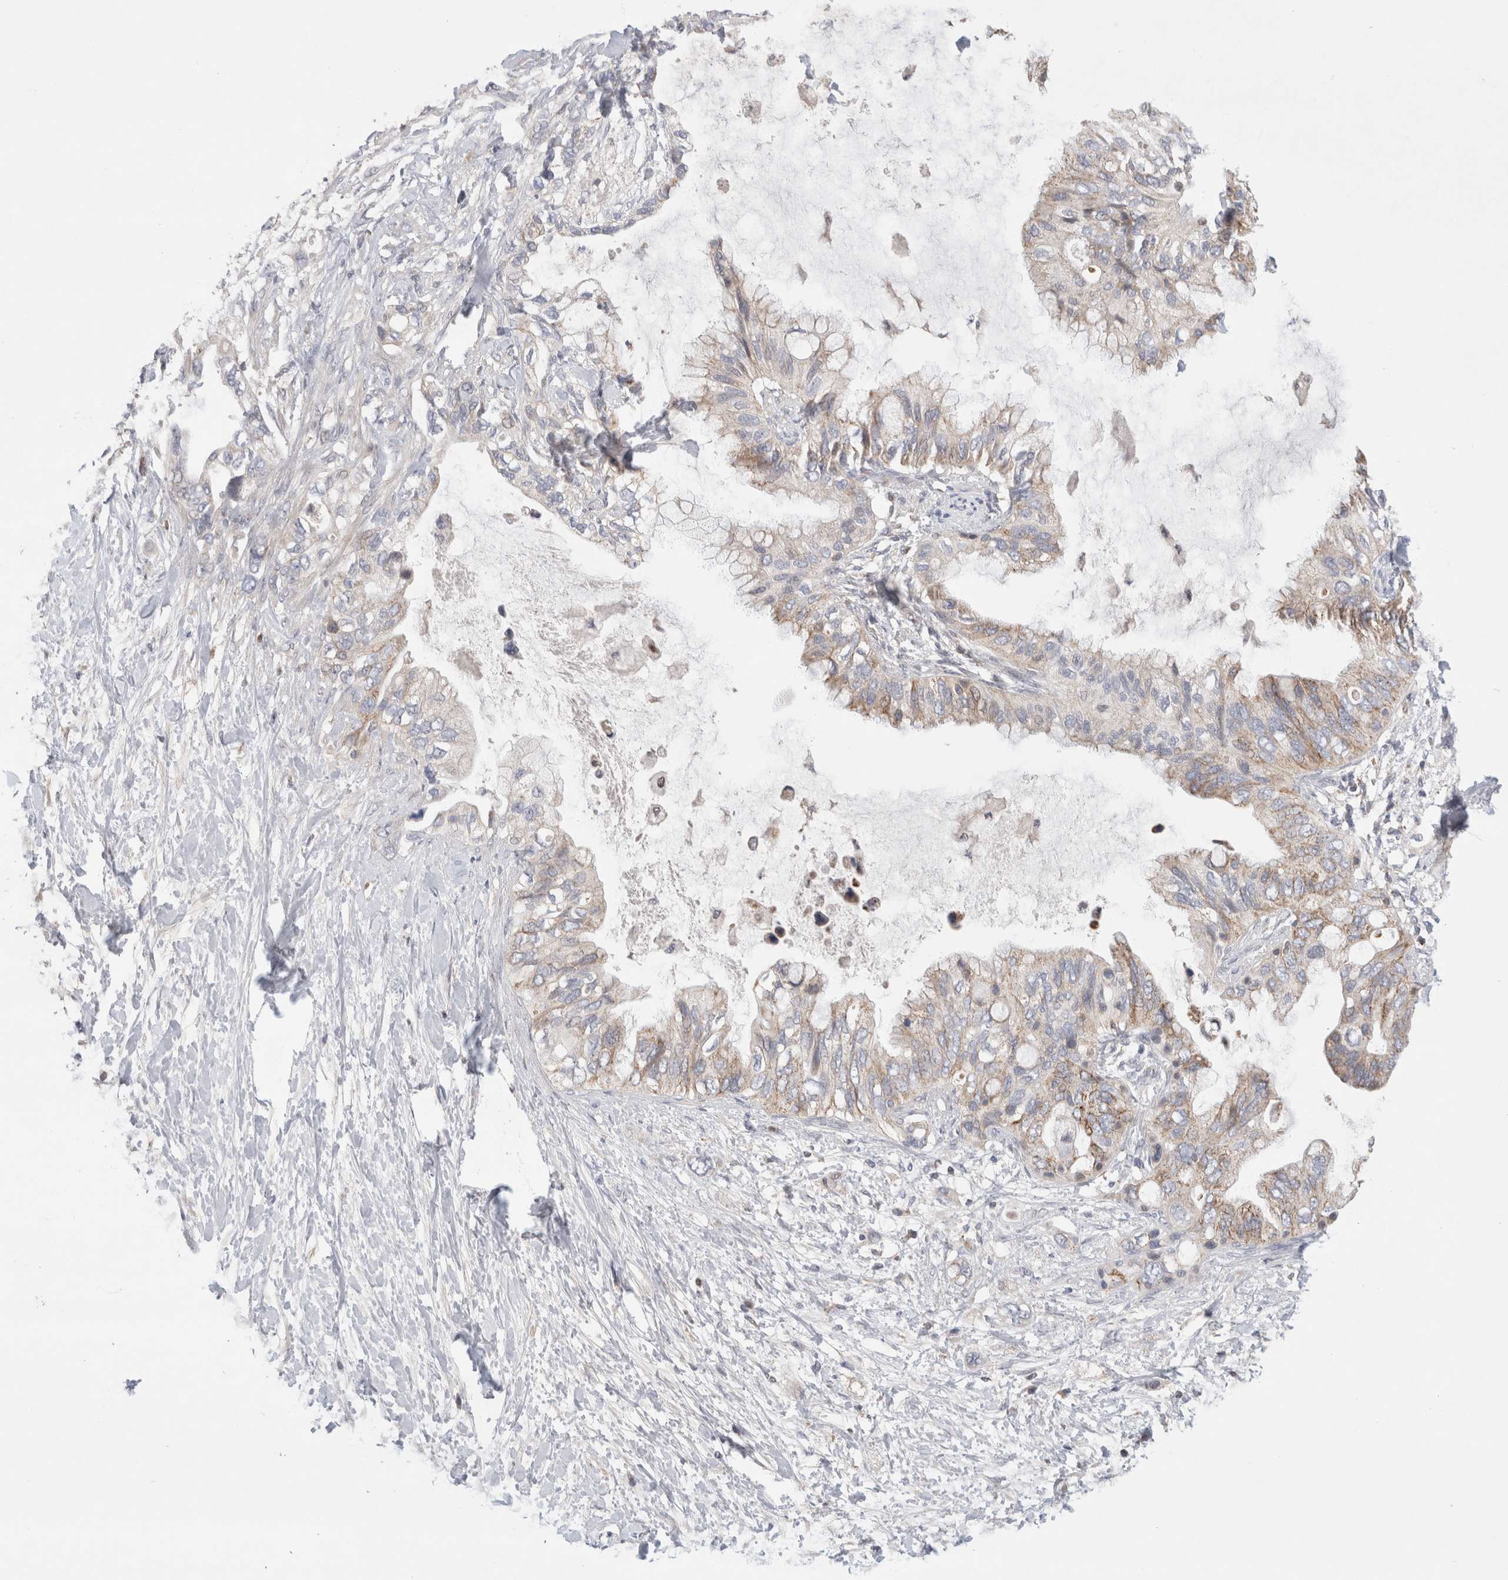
{"staining": {"intensity": "weak", "quantity": ">75%", "location": "cytoplasmic/membranous"}, "tissue": "pancreatic cancer", "cell_type": "Tumor cells", "image_type": "cancer", "snomed": [{"axis": "morphology", "description": "Adenocarcinoma, NOS"}, {"axis": "topography", "description": "Pancreas"}], "caption": "A brown stain labels weak cytoplasmic/membranous positivity of a protein in human pancreatic adenocarcinoma tumor cells.", "gene": "AGMAT", "patient": {"sex": "female", "age": 56}}